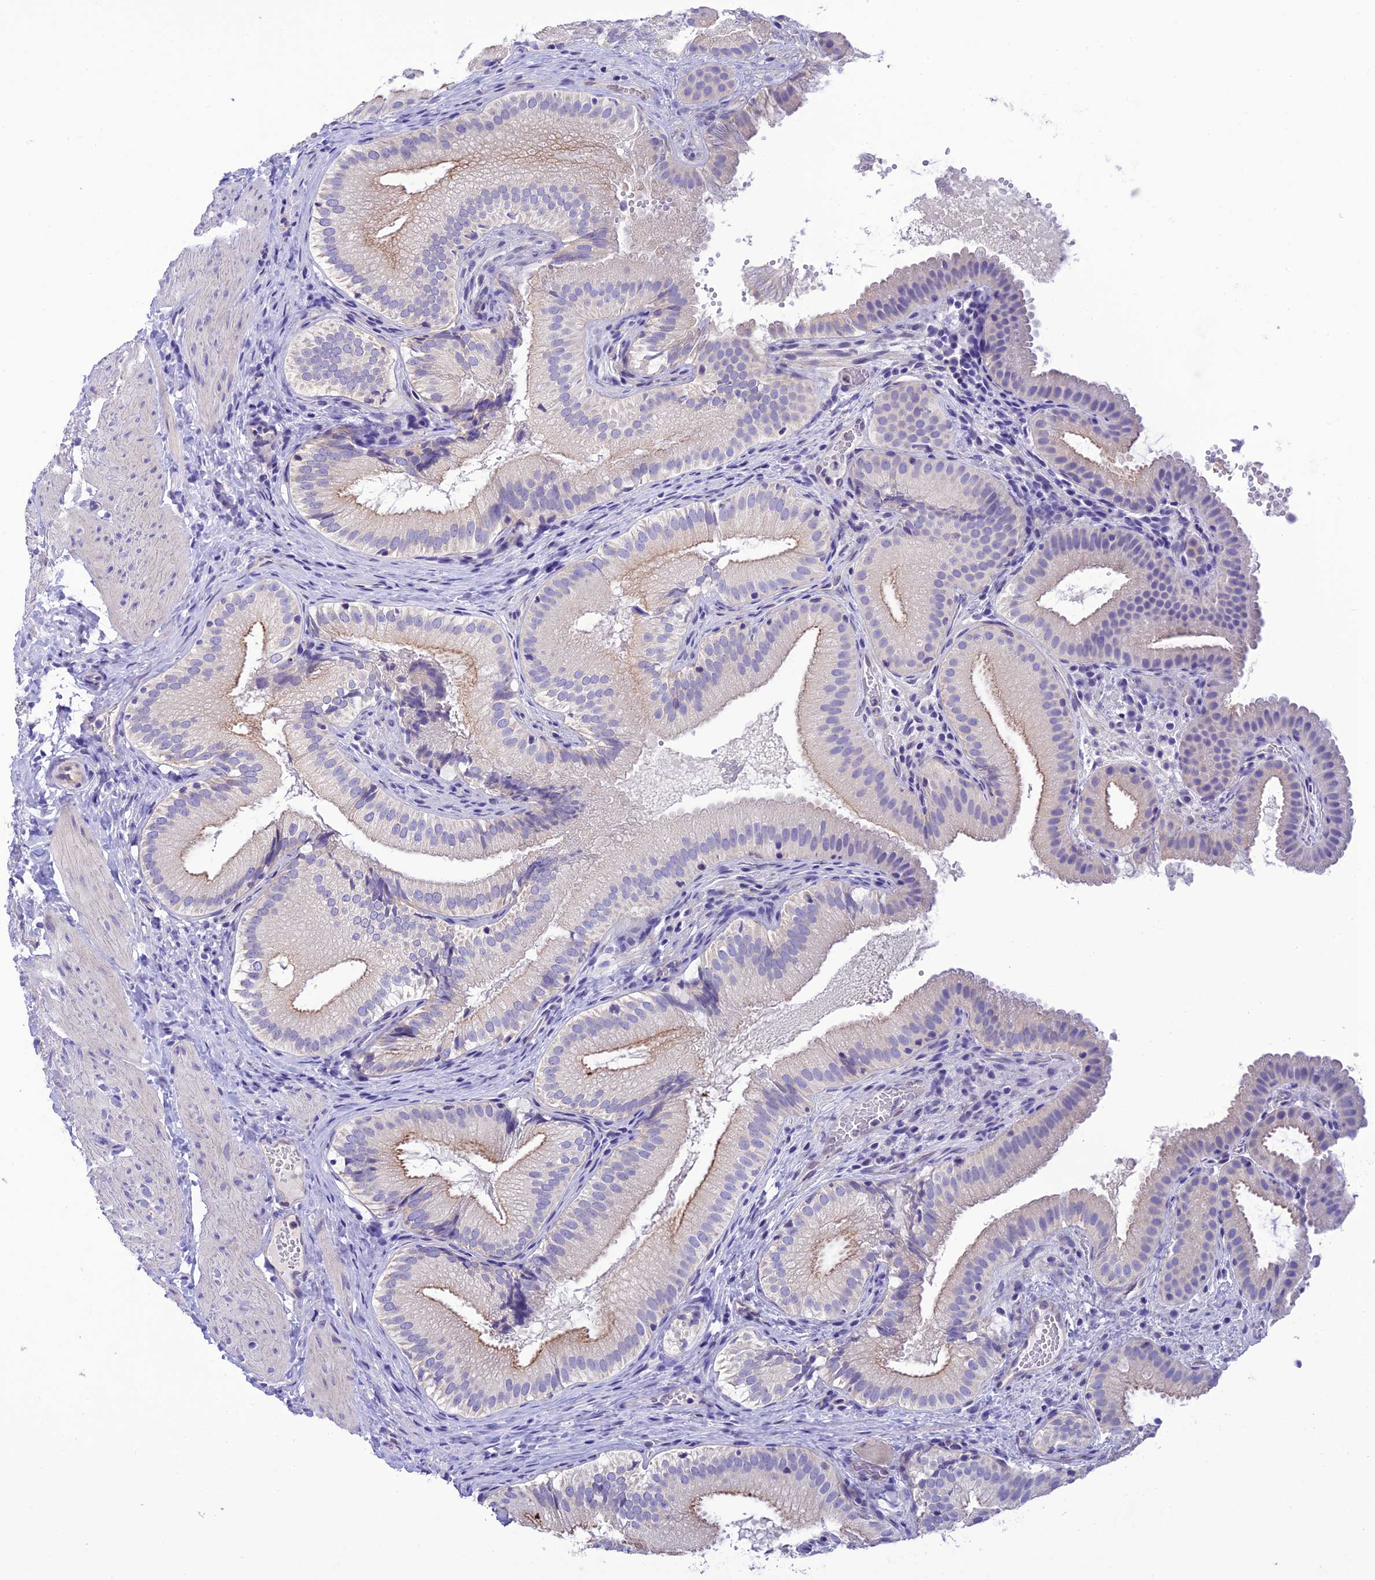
{"staining": {"intensity": "moderate", "quantity": "<25%", "location": "cytoplasmic/membranous"}, "tissue": "gallbladder", "cell_type": "Glandular cells", "image_type": "normal", "snomed": [{"axis": "morphology", "description": "Normal tissue, NOS"}, {"axis": "topography", "description": "Gallbladder"}], "caption": "Protein expression analysis of unremarkable gallbladder exhibits moderate cytoplasmic/membranous positivity in approximately <25% of glandular cells. (DAB = brown stain, brightfield microscopy at high magnification).", "gene": "C17orf67", "patient": {"sex": "female", "age": 30}}